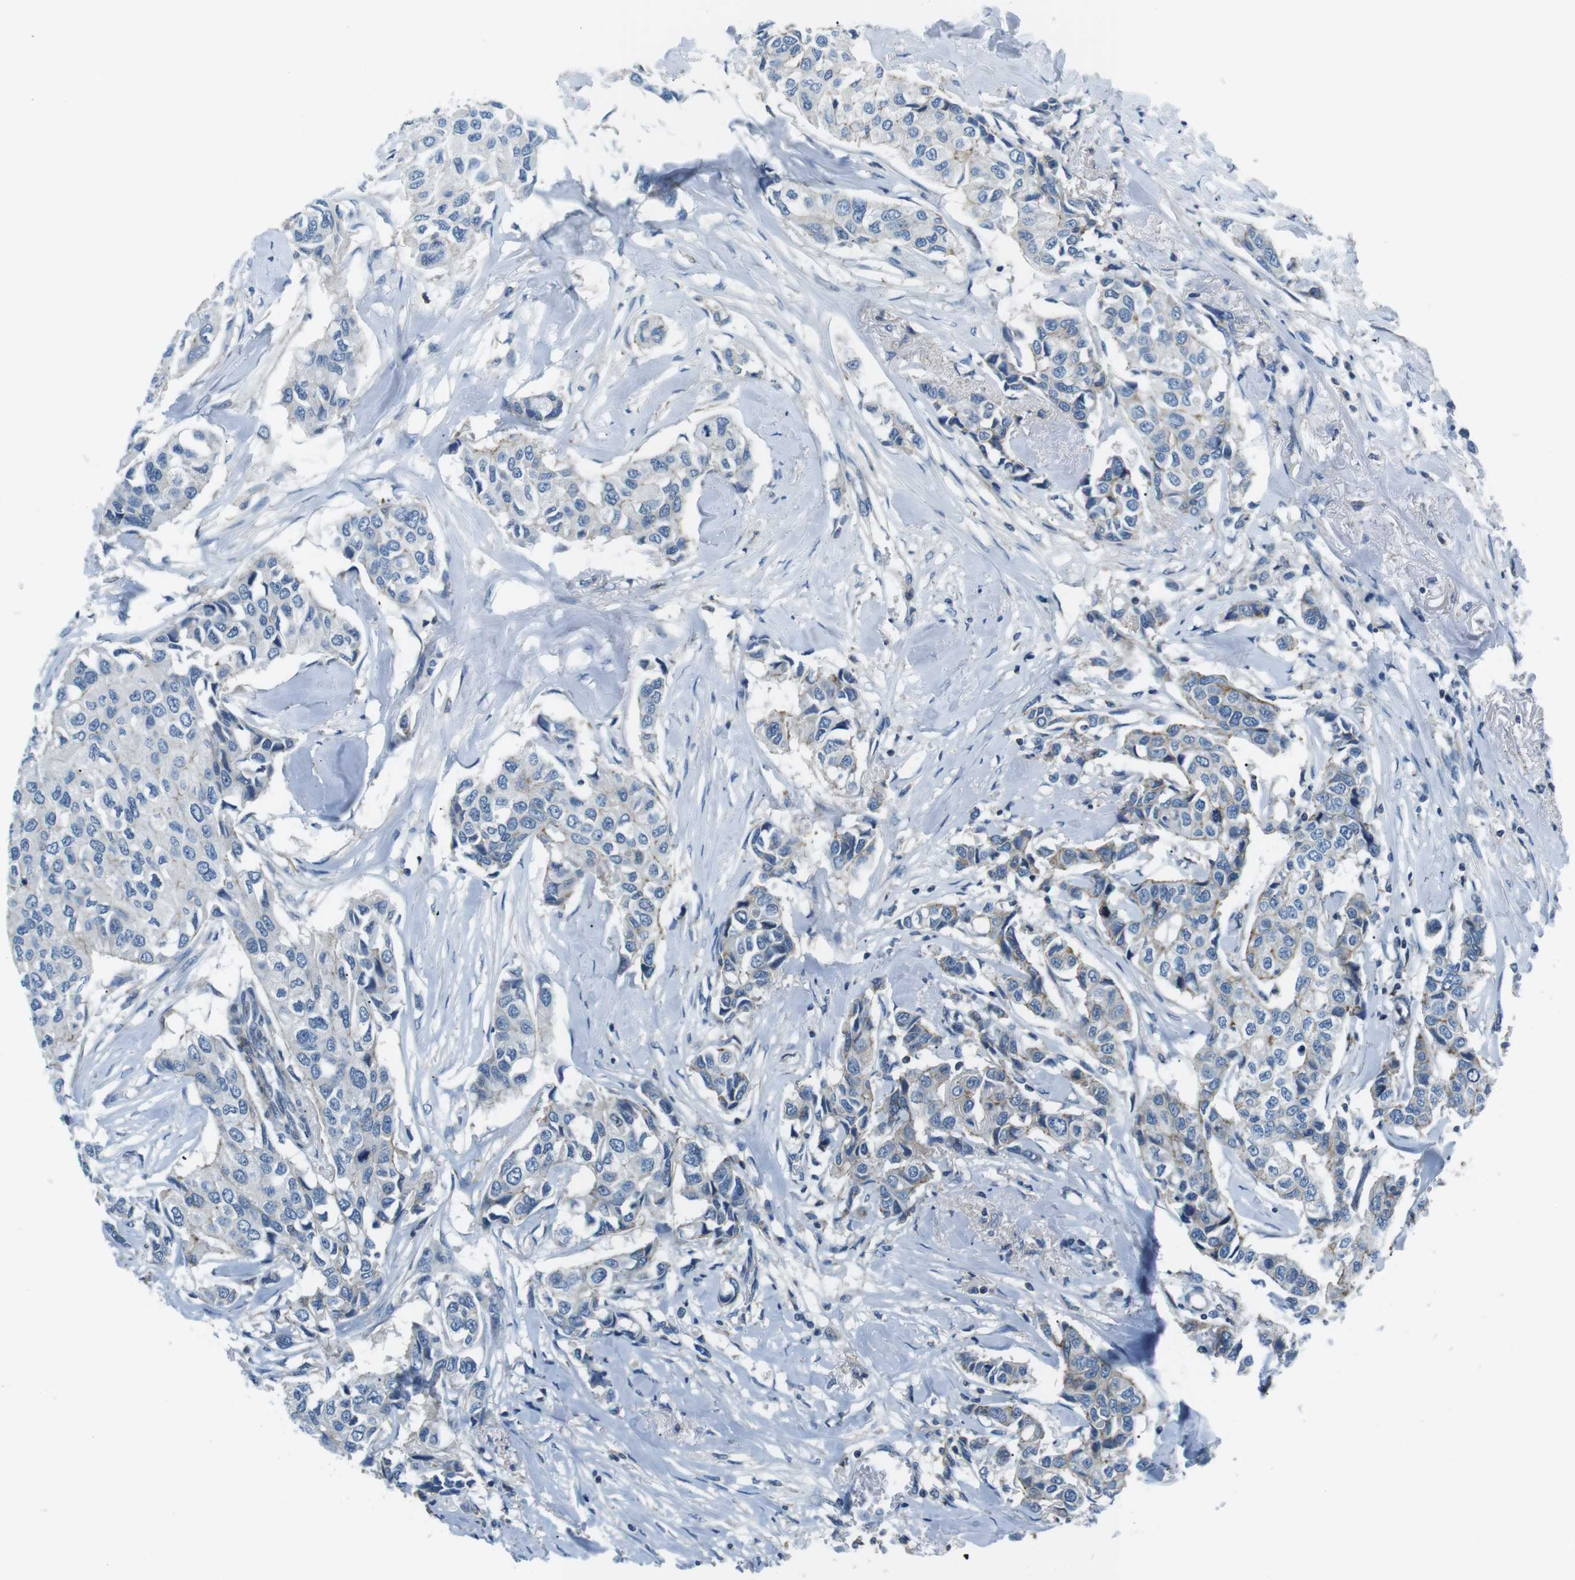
{"staining": {"intensity": "weak", "quantity": "<25%", "location": "cytoplasmic/membranous"}, "tissue": "breast cancer", "cell_type": "Tumor cells", "image_type": "cancer", "snomed": [{"axis": "morphology", "description": "Duct carcinoma"}, {"axis": "topography", "description": "Breast"}], "caption": "Immunohistochemistry (IHC) photomicrograph of breast cancer stained for a protein (brown), which reveals no positivity in tumor cells.", "gene": "ARVCF", "patient": {"sex": "female", "age": 80}}